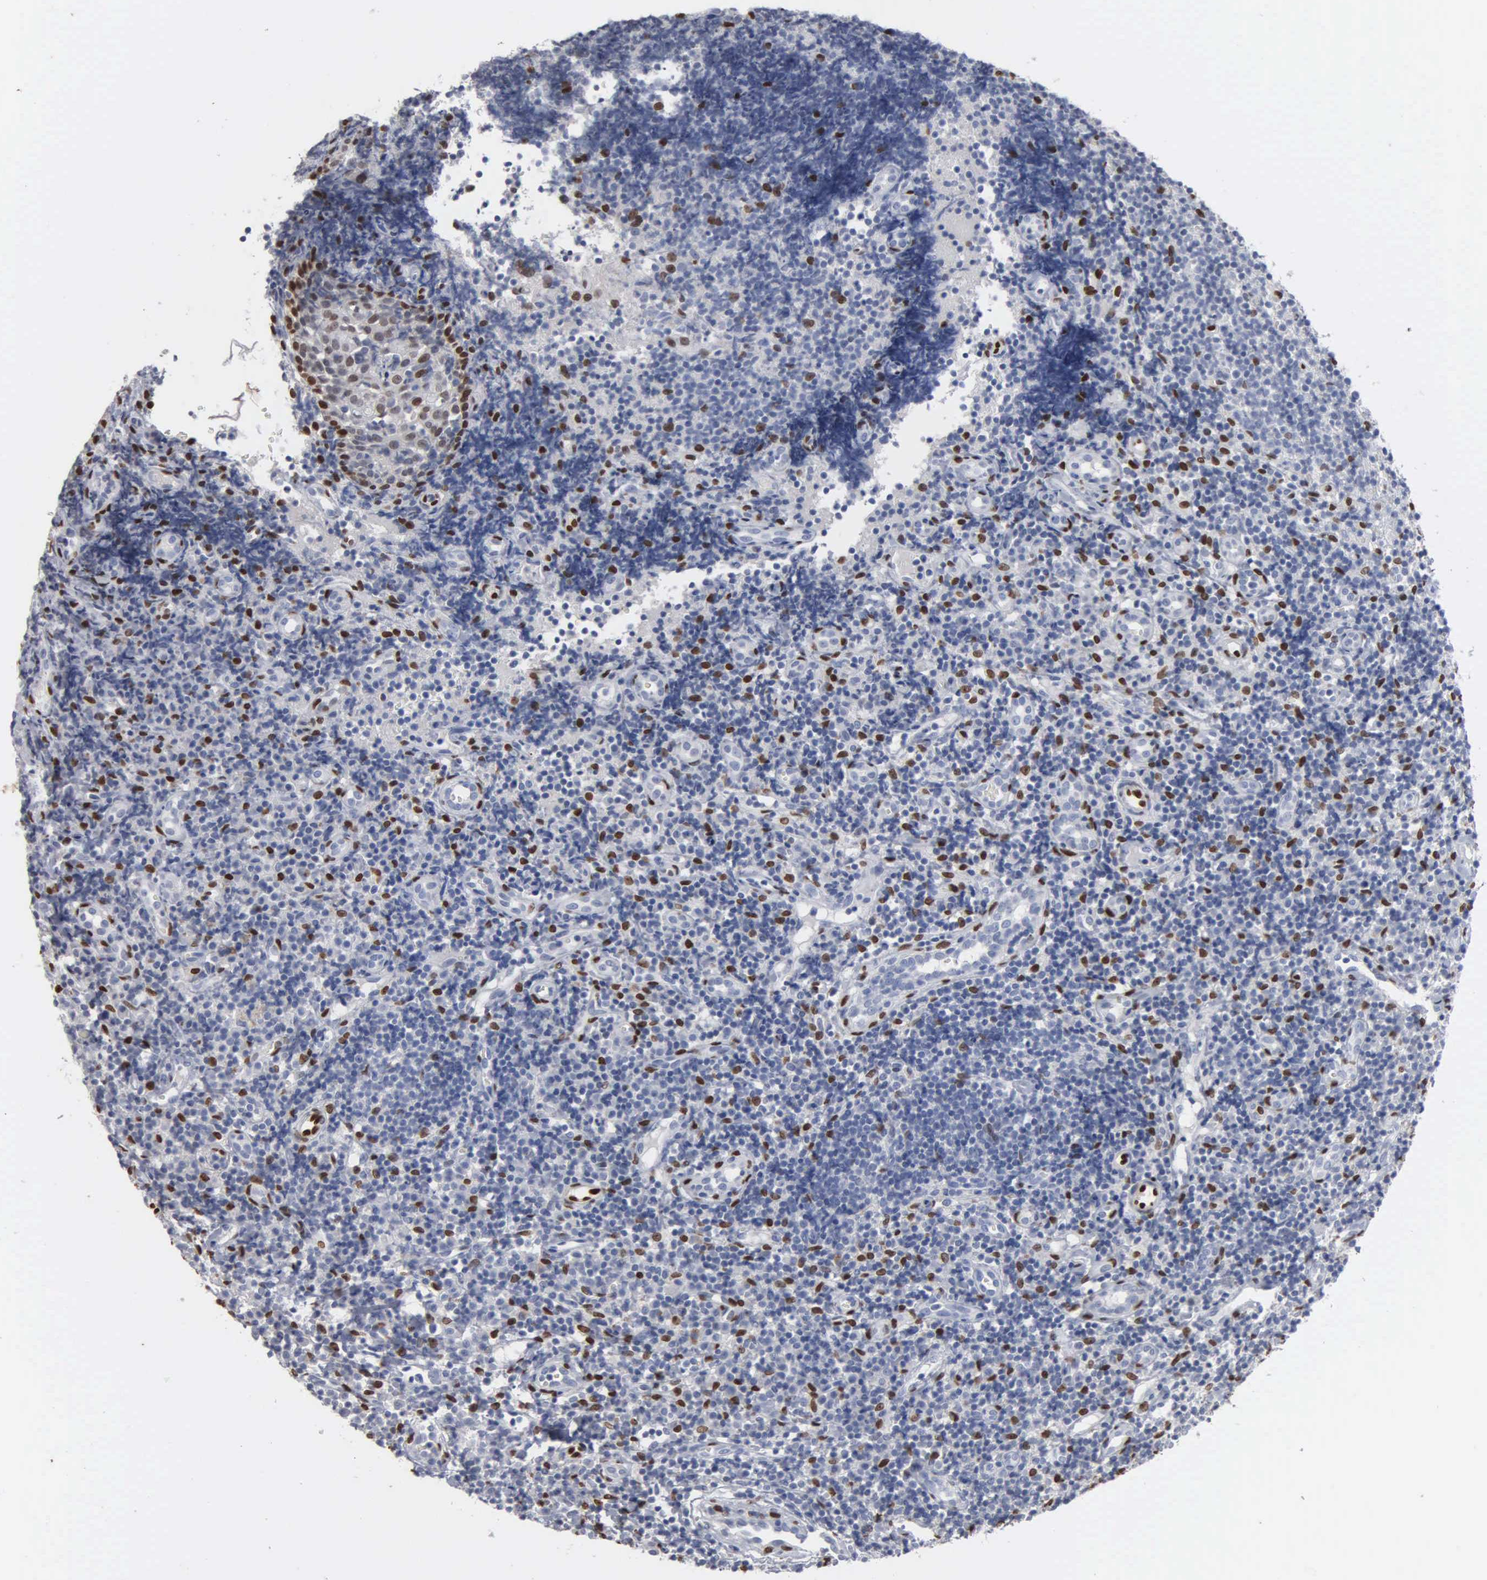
{"staining": {"intensity": "negative", "quantity": "none", "location": "none"}, "tissue": "tonsil", "cell_type": "Germinal center cells", "image_type": "normal", "snomed": [{"axis": "morphology", "description": "Normal tissue, NOS"}, {"axis": "topography", "description": "Tonsil"}], "caption": "An immunohistochemistry histopathology image of unremarkable tonsil is shown. There is no staining in germinal center cells of tonsil. The staining was performed using DAB (3,3'-diaminobenzidine) to visualize the protein expression in brown, while the nuclei were stained in blue with hematoxylin (Magnification: 20x).", "gene": "FGF2", "patient": {"sex": "female", "age": 58}}